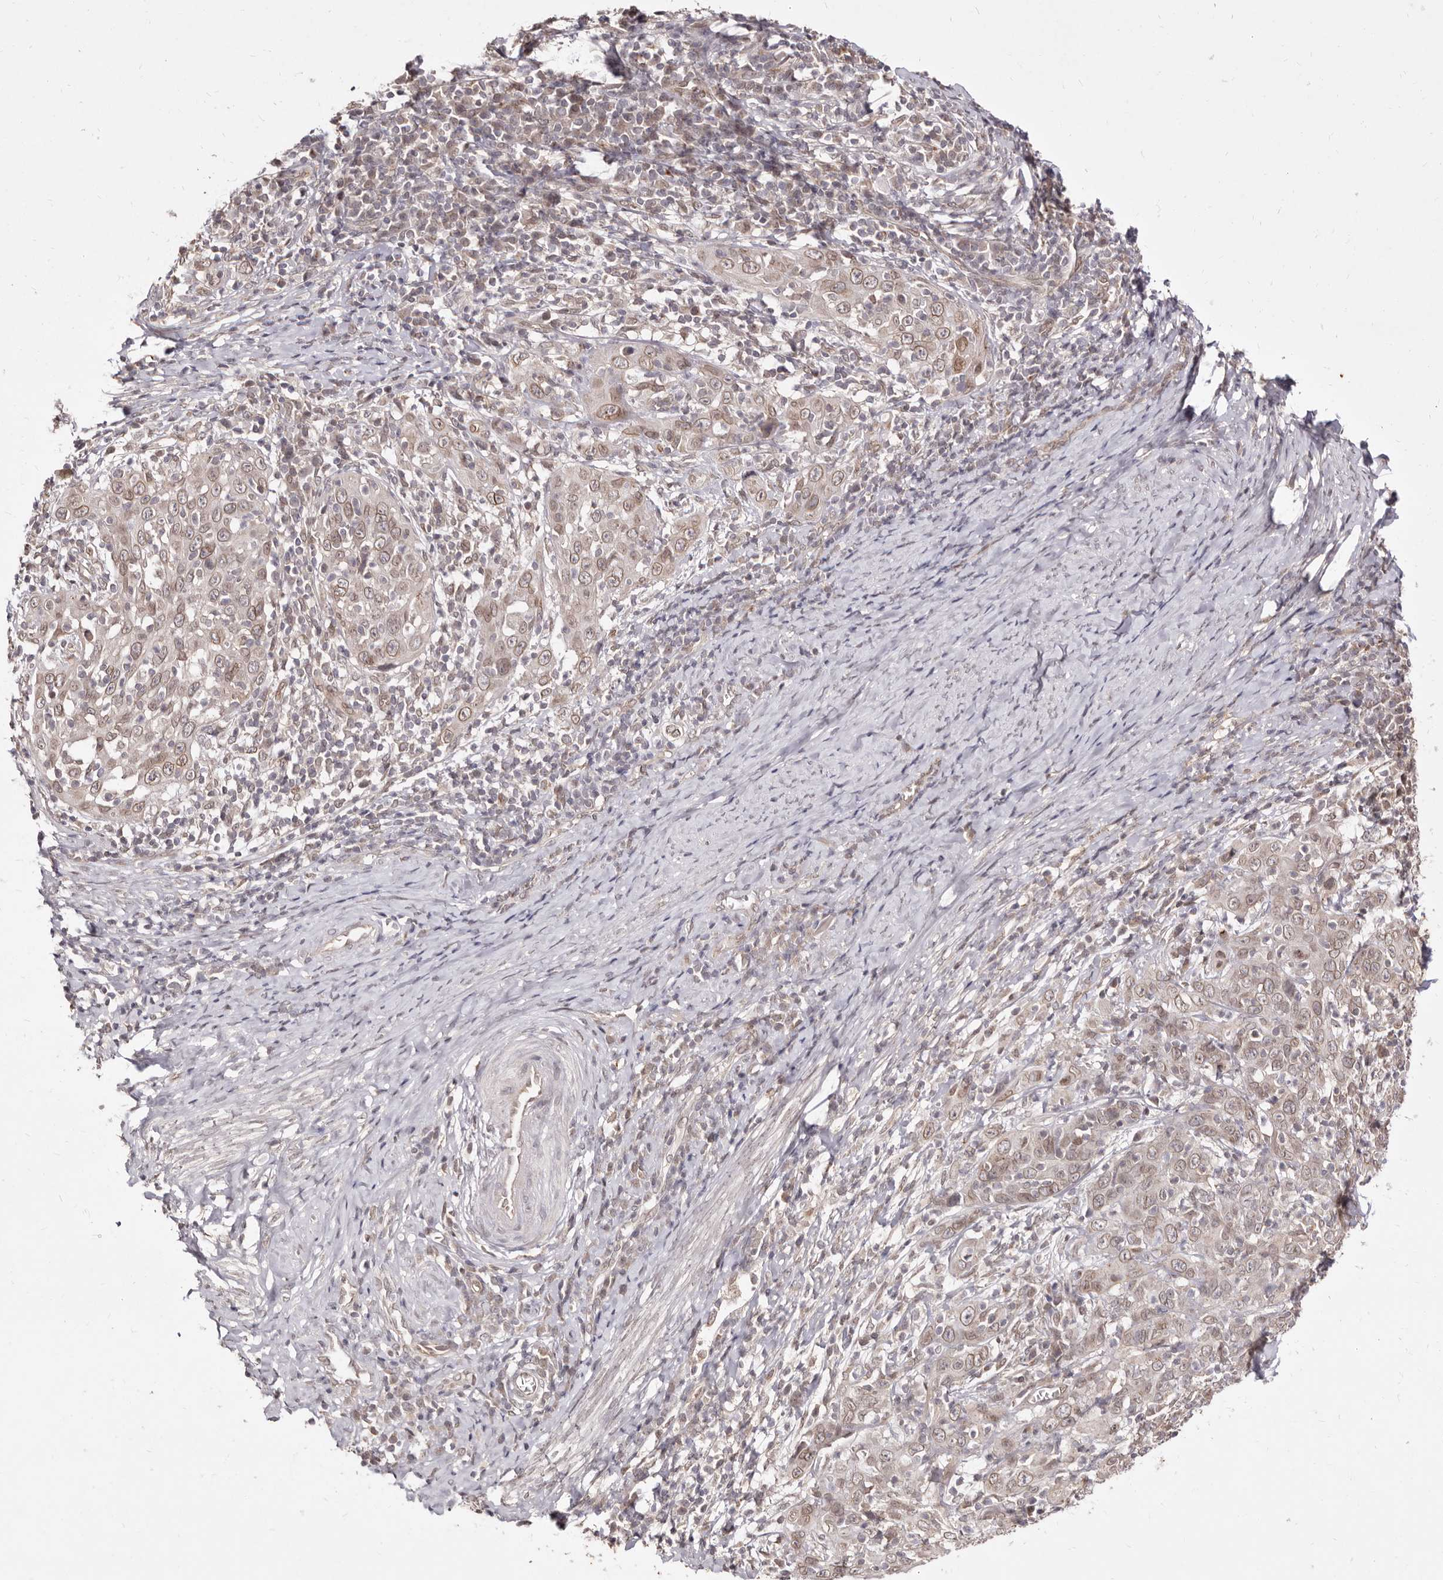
{"staining": {"intensity": "weak", "quantity": ">75%", "location": "cytoplasmic/membranous,nuclear"}, "tissue": "cervical cancer", "cell_type": "Tumor cells", "image_type": "cancer", "snomed": [{"axis": "morphology", "description": "Squamous cell carcinoma, NOS"}, {"axis": "topography", "description": "Cervix"}], "caption": "Cervical cancer stained with DAB (3,3'-diaminobenzidine) immunohistochemistry exhibits low levels of weak cytoplasmic/membranous and nuclear positivity in approximately >75% of tumor cells.", "gene": "LCORL", "patient": {"sex": "female", "age": 46}}